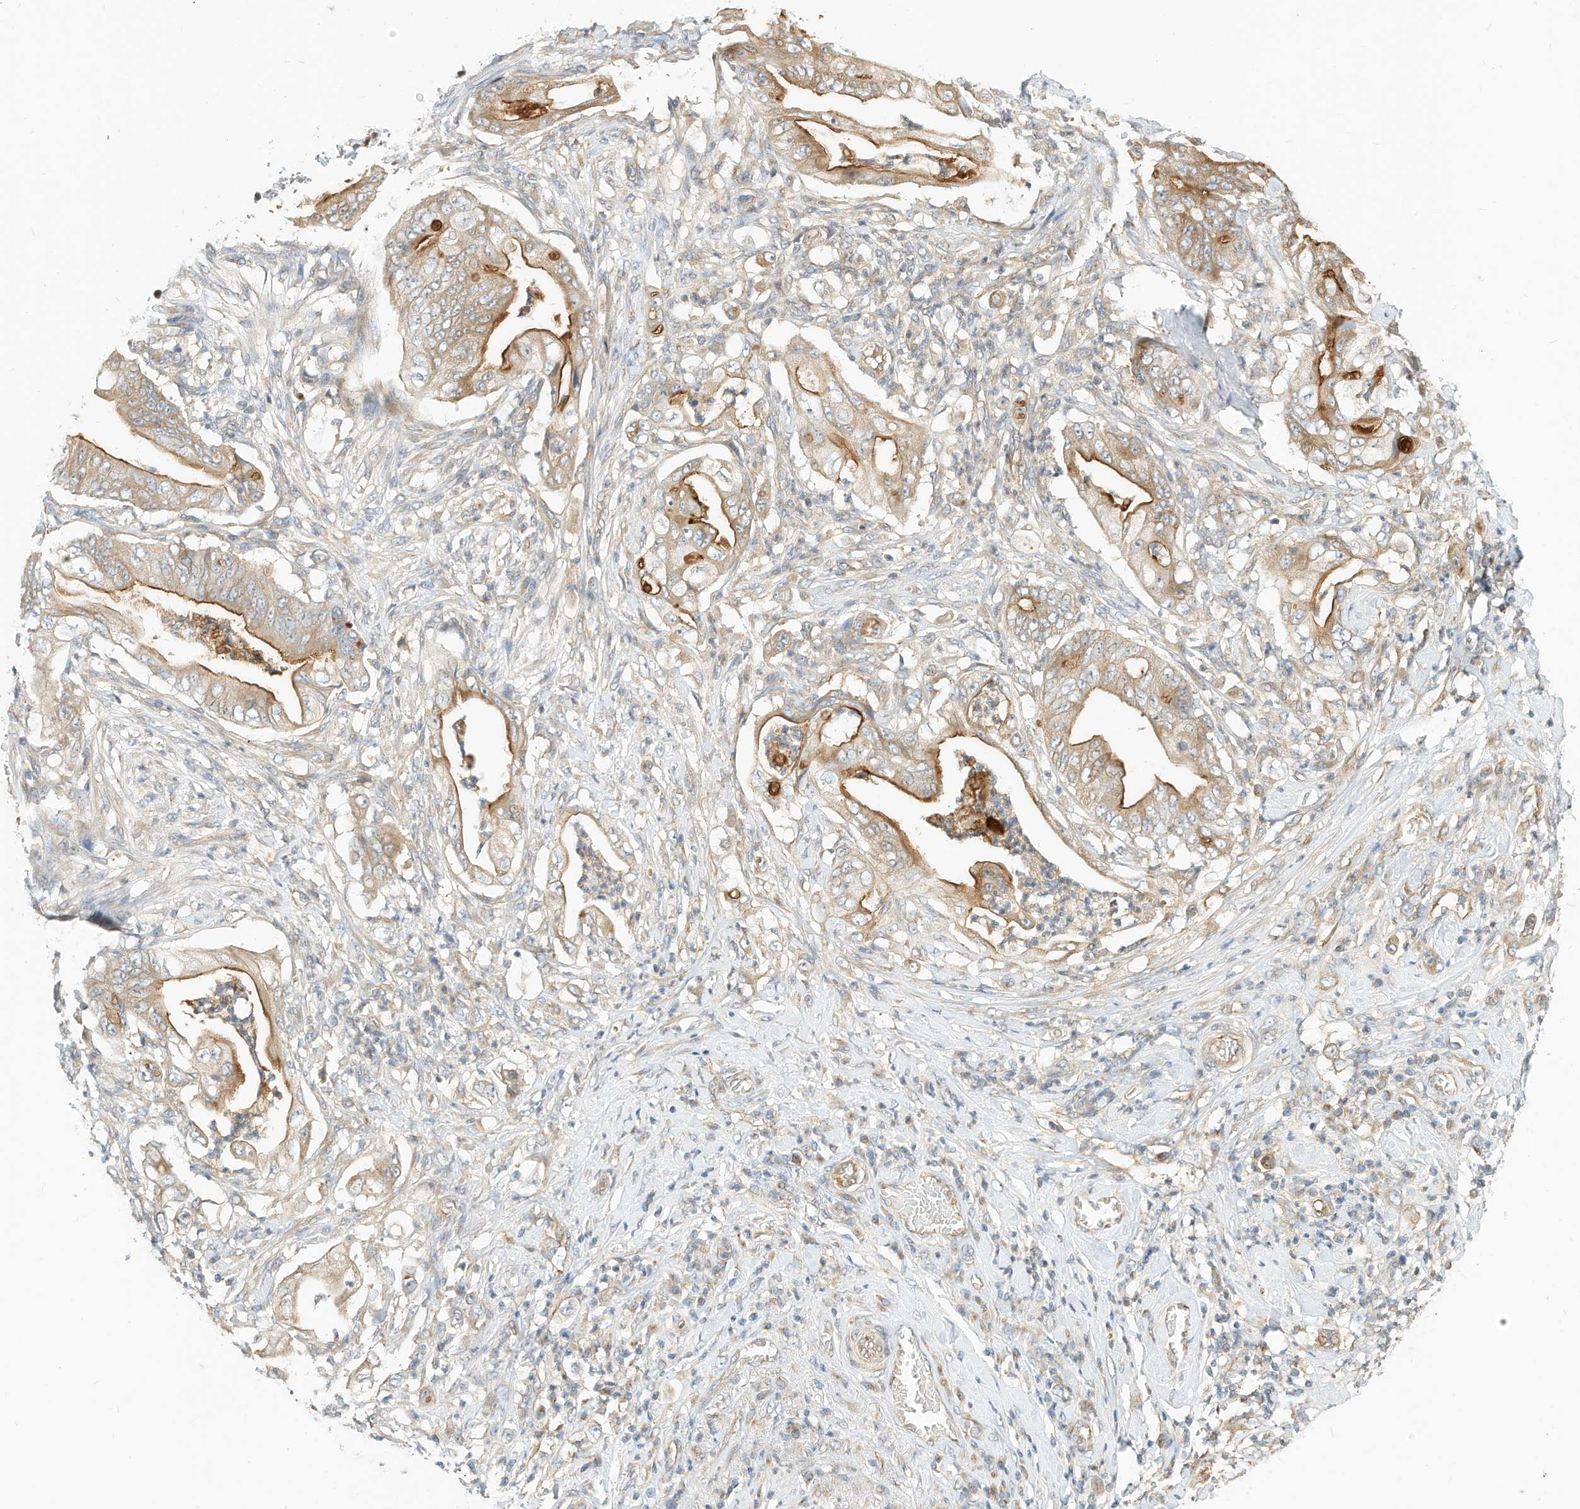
{"staining": {"intensity": "moderate", "quantity": "25%-75%", "location": "cytoplasmic/membranous"}, "tissue": "stomach cancer", "cell_type": "Tumor cells", "image_type": "cancer", "snomed": [{"axis": "morphology", "description": "Adenocarcinoma, NOS"}, {"axis": "topography", "description": "Stomach"}], "caption": "Moderate cytoplasmic/membranous staining for a protein is identified in approximately 25%-75% of tumor cells of stomach cancer (adenocarcinoma) using immunohistochemistry.", "gene": "OFD1", "patient": {"sex": "female", "age": 73}}